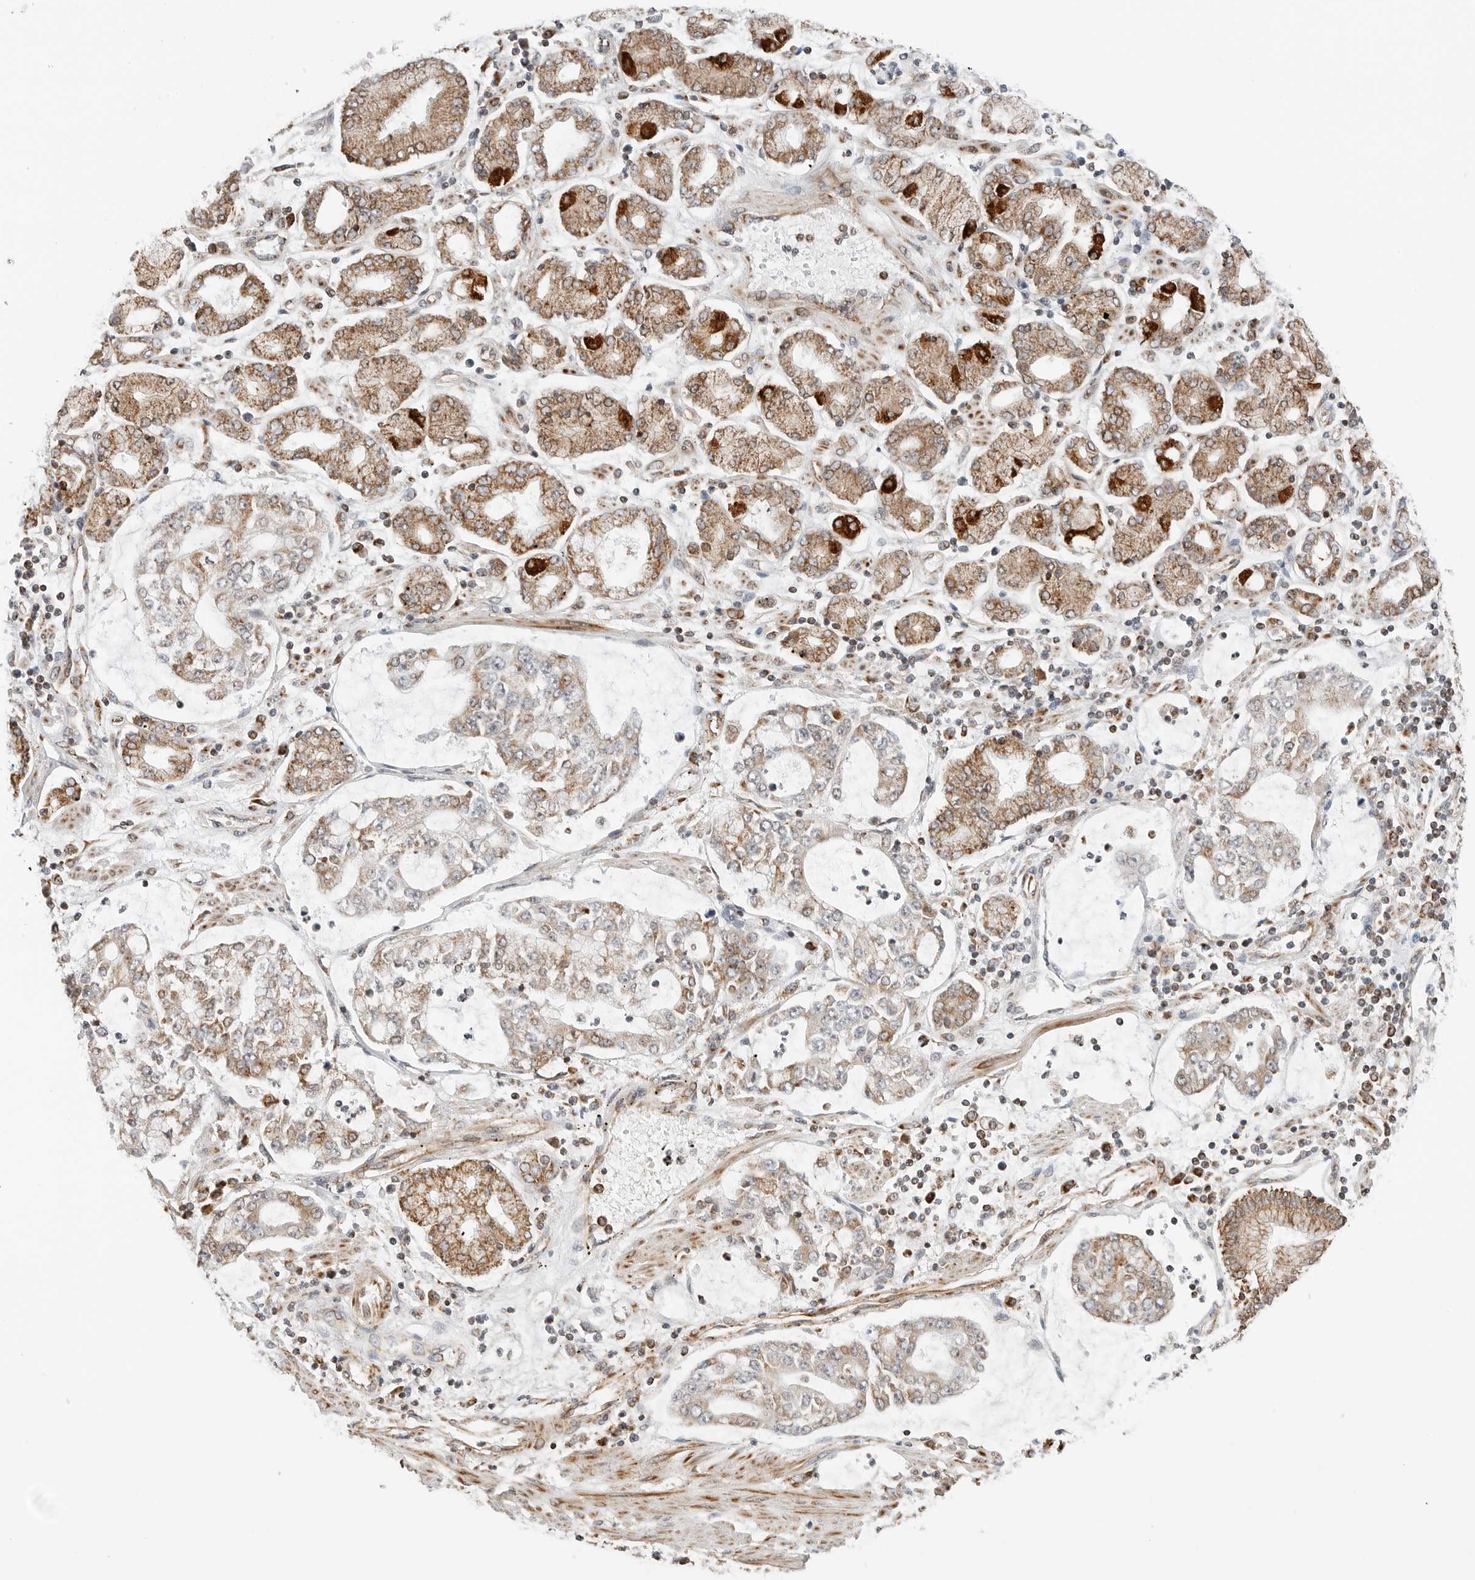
{"staining": {"intensity": "moderate", "quantity": "25%-75%", "location": "cytoplasmic/membranous"}, "tissue": "stomach cancer", "cell_type": "Tumor cells", "image_type": "cancer", "snomed": [{"axis": "morphology", "description": "Adenocarcinoma, NOS"}, {"axis": "topography", "description": "Stomach"}], "caption": "Immunohistochemical staining of adenocarcinoma (stomach) demonstrates moderate cytoplasmic/membranous protein expression in about 25%-75% of tumor cells.", "gene": "DYRK4", "patient": {"sex": "male", "age": 76}}